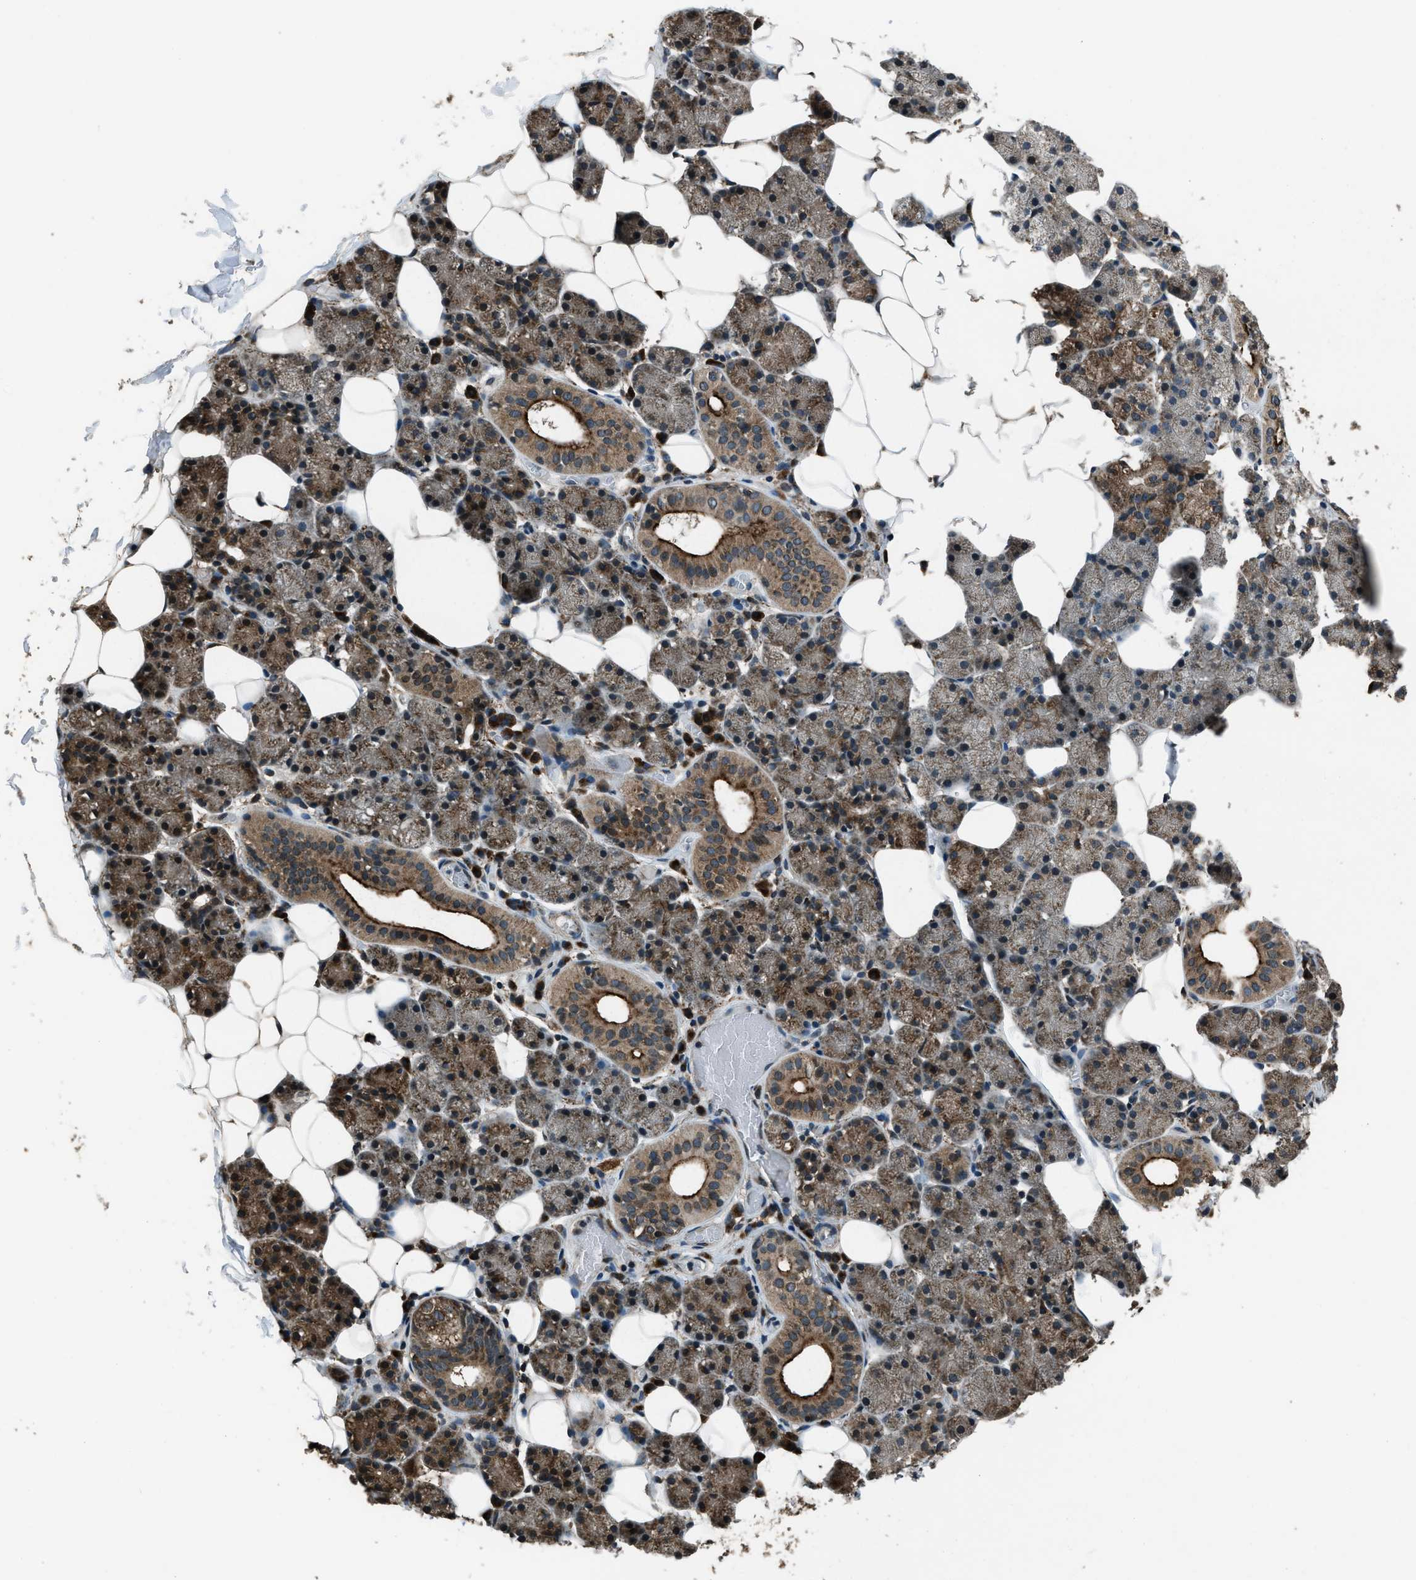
{"staining": {"intensity": "moderate", "quantity": ">75%", "location": "cytoplasmic/membranous"}, "tissue": "salivary gland", "cell_type": "Glandular cells", "image_type": "normal", "snomed": [{"axis": "morphology", "description": "Normal tissue, NOS"}, {"axis": "topography", "description": "Salivary gland"}], "caption": "Moderate cytoplasmic/membranous positivity for a protein is identified in about >75% of glandular cells of unremarkable salivary gland using immunohistochemistry.", "gene": "TRIM4", "patient": {"sex": "female", "age": 33}}